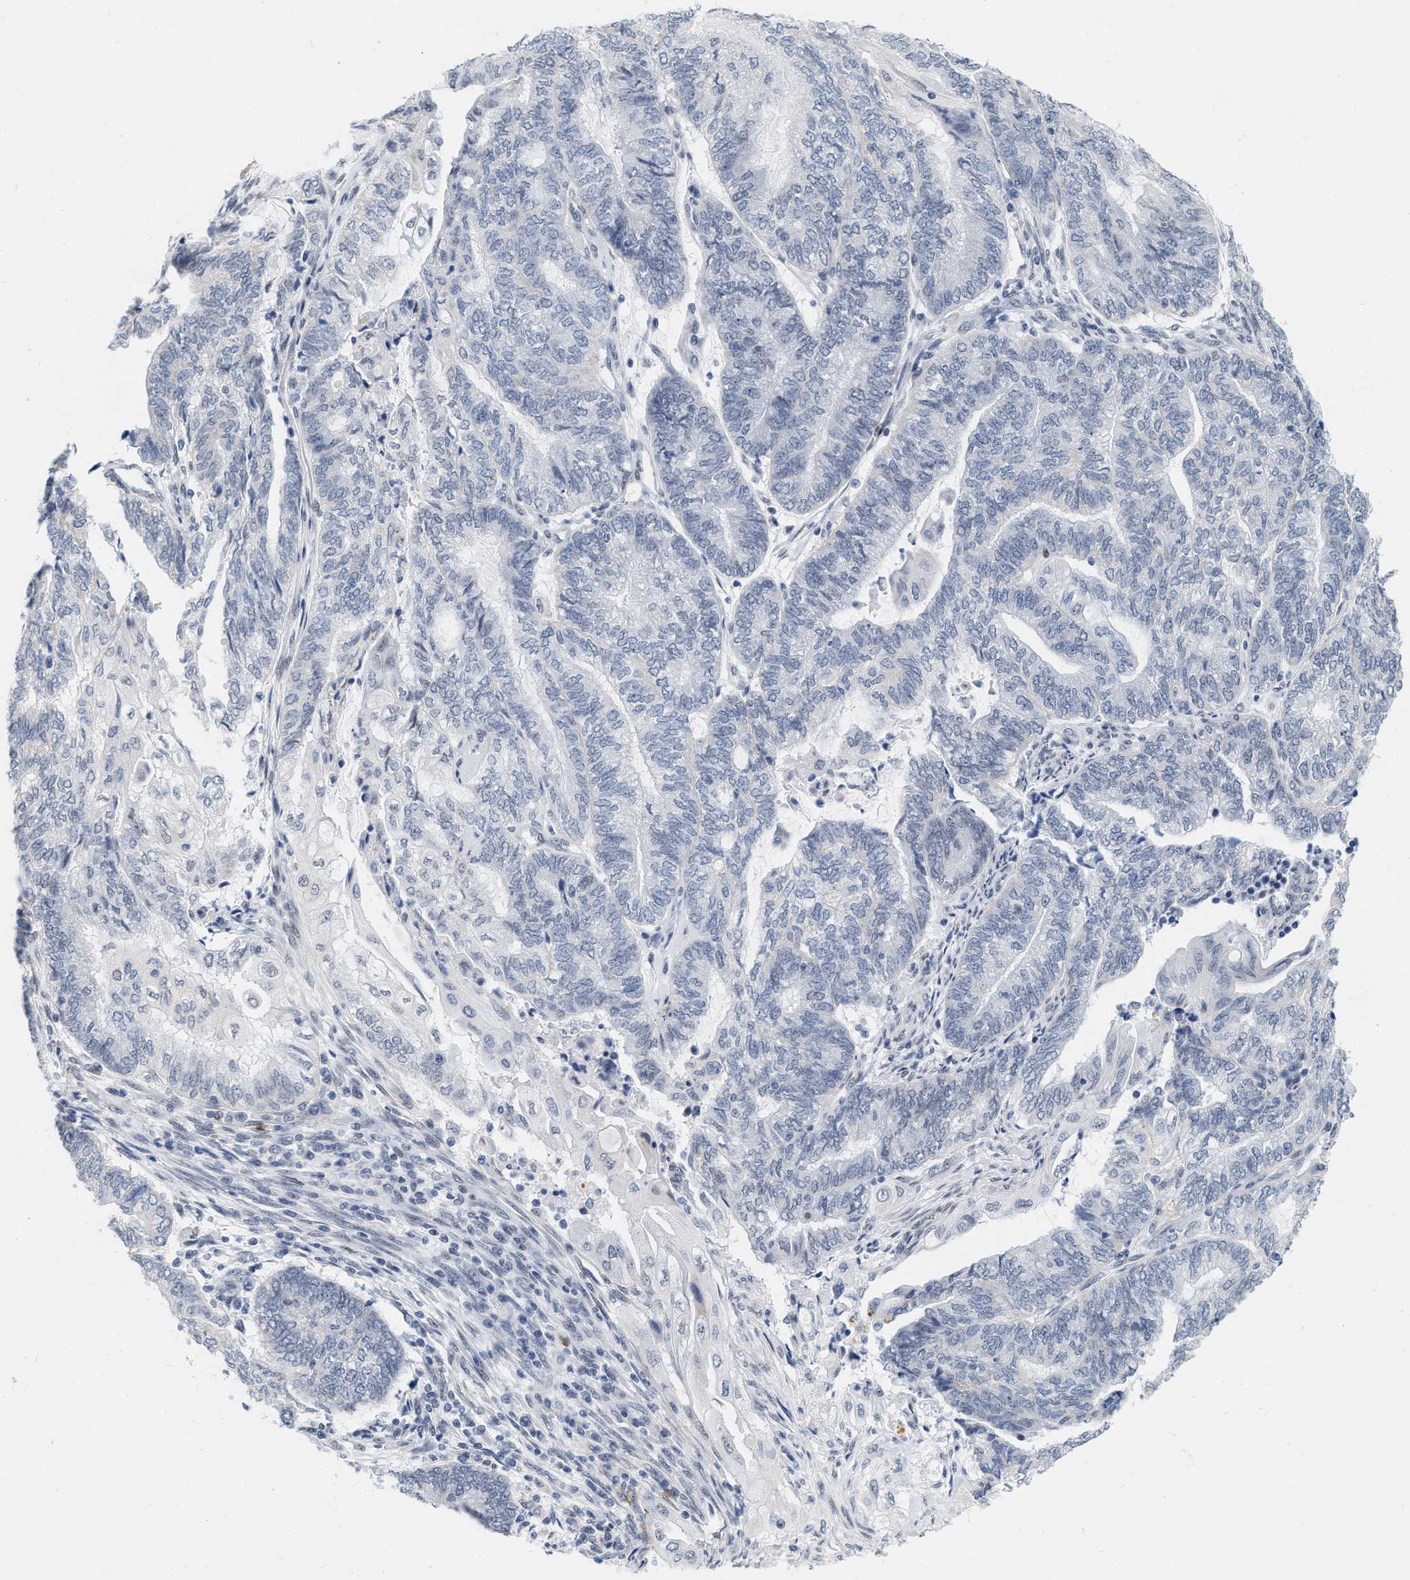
{"staining": {"intensity": "negative", "quantity": "none", "location": "none"}, "tissue": "endometrial cancer", "cell_type": "Tumor cells", "image_type": "cancer", "snomed": [{"axis": "morphology", "description": "Adenocarcinoma, NOS"}, {"axis": "topography", "description": "Uterus"}, {"axis": "topography", "description": "Endometrium"}], "caption": "Immunohistochemistry (IHC) of endometrial adenocarcinoma demonstrates no positivity in tumor cells.", "gene": "XIRP1", "patient": {"sex": "female", "age": 70}}